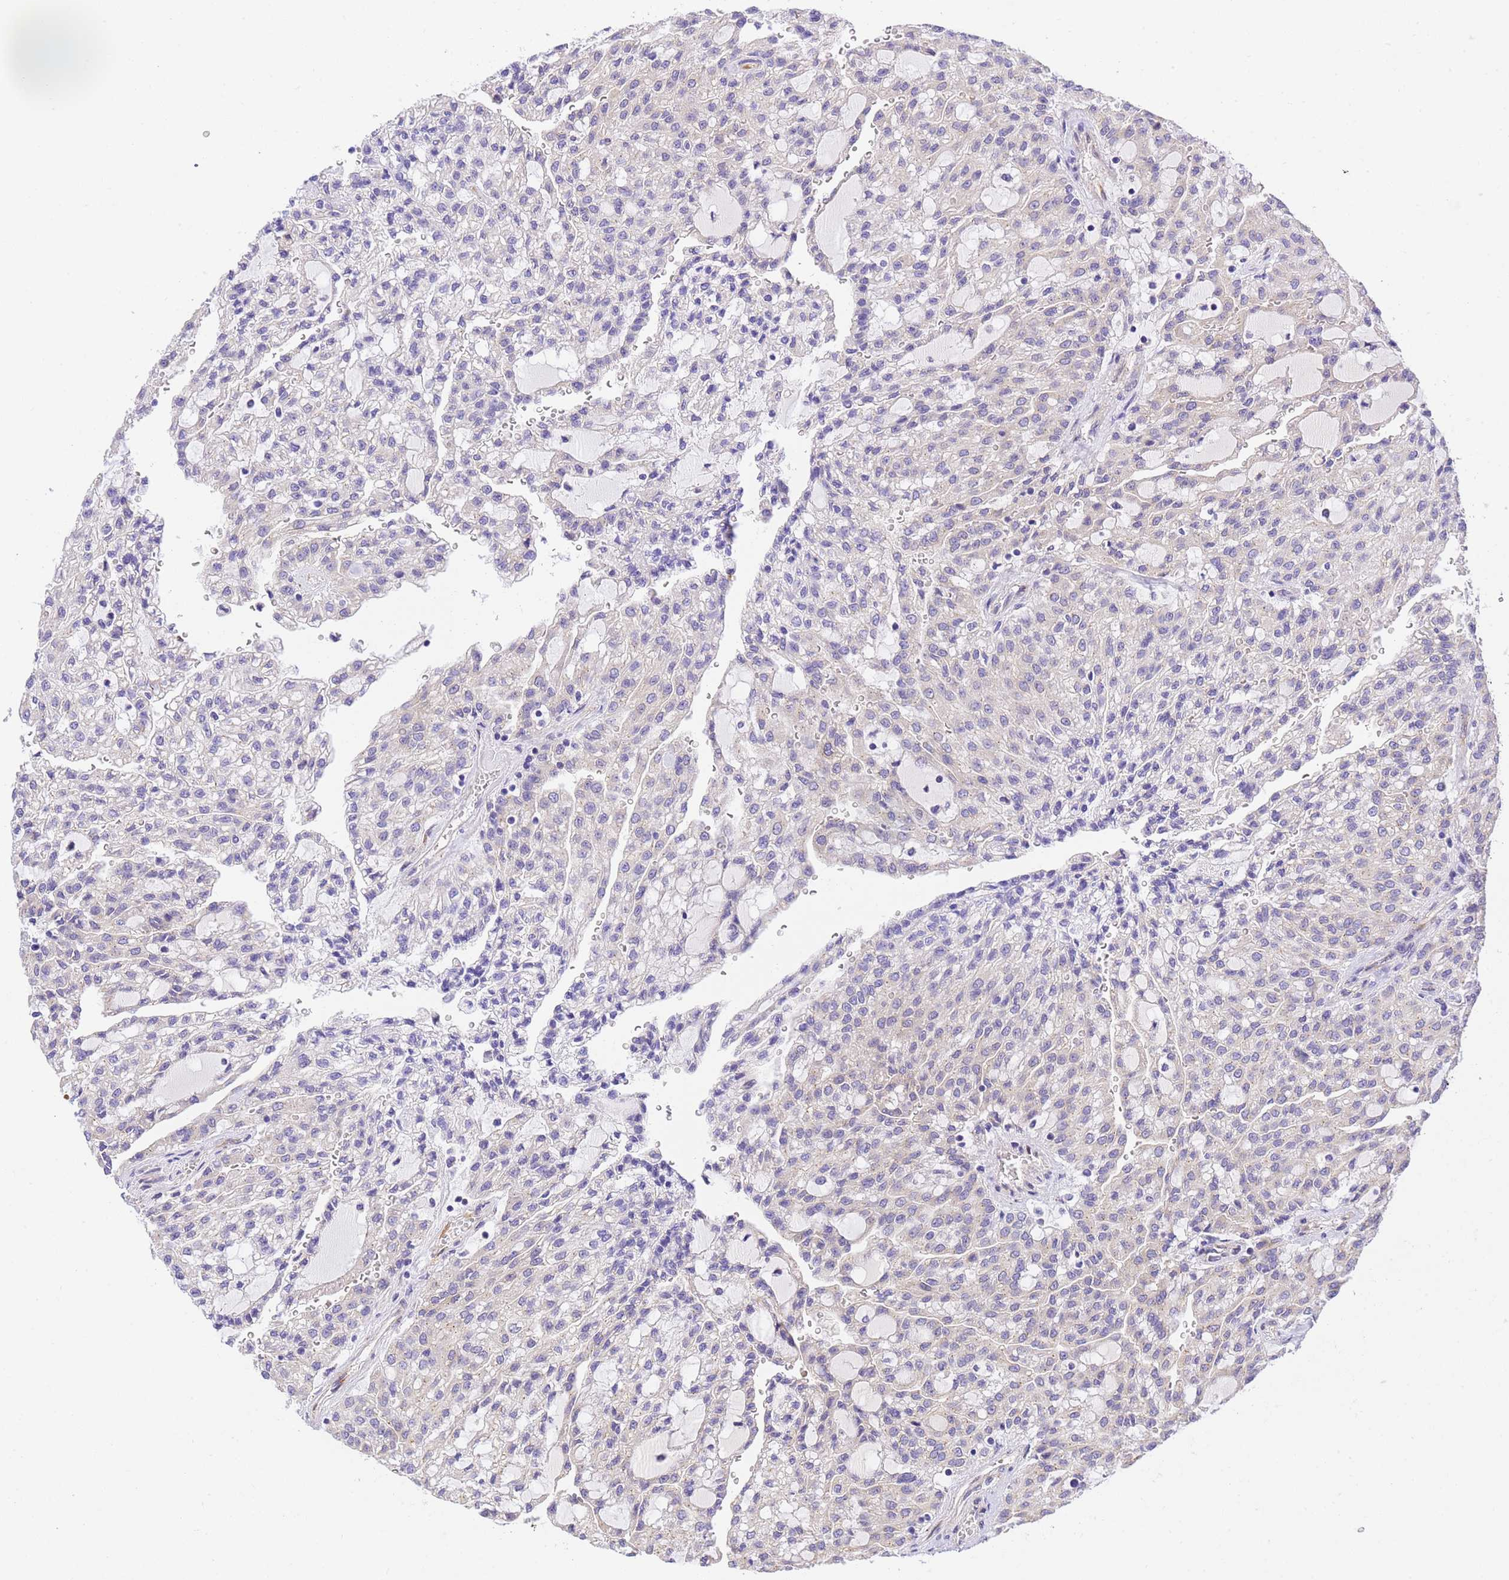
{"staining": {"intensity": "negative", "quantity": "none", "location": "none"}, "tissue": "renal cancer", "cell_type": "Tumor cells", "image_type": "cancer", "snomed": [{"axis": "morphology", "description": "Adenocarcinoma, NOS"}, {"axis": "topography", "description": "Kidney"}], "caption": "Tumor cells are negative for protein expression in human renal cancer.", "gene": "RHBDD3", "patient": {"sex": "male", "age": 63}}